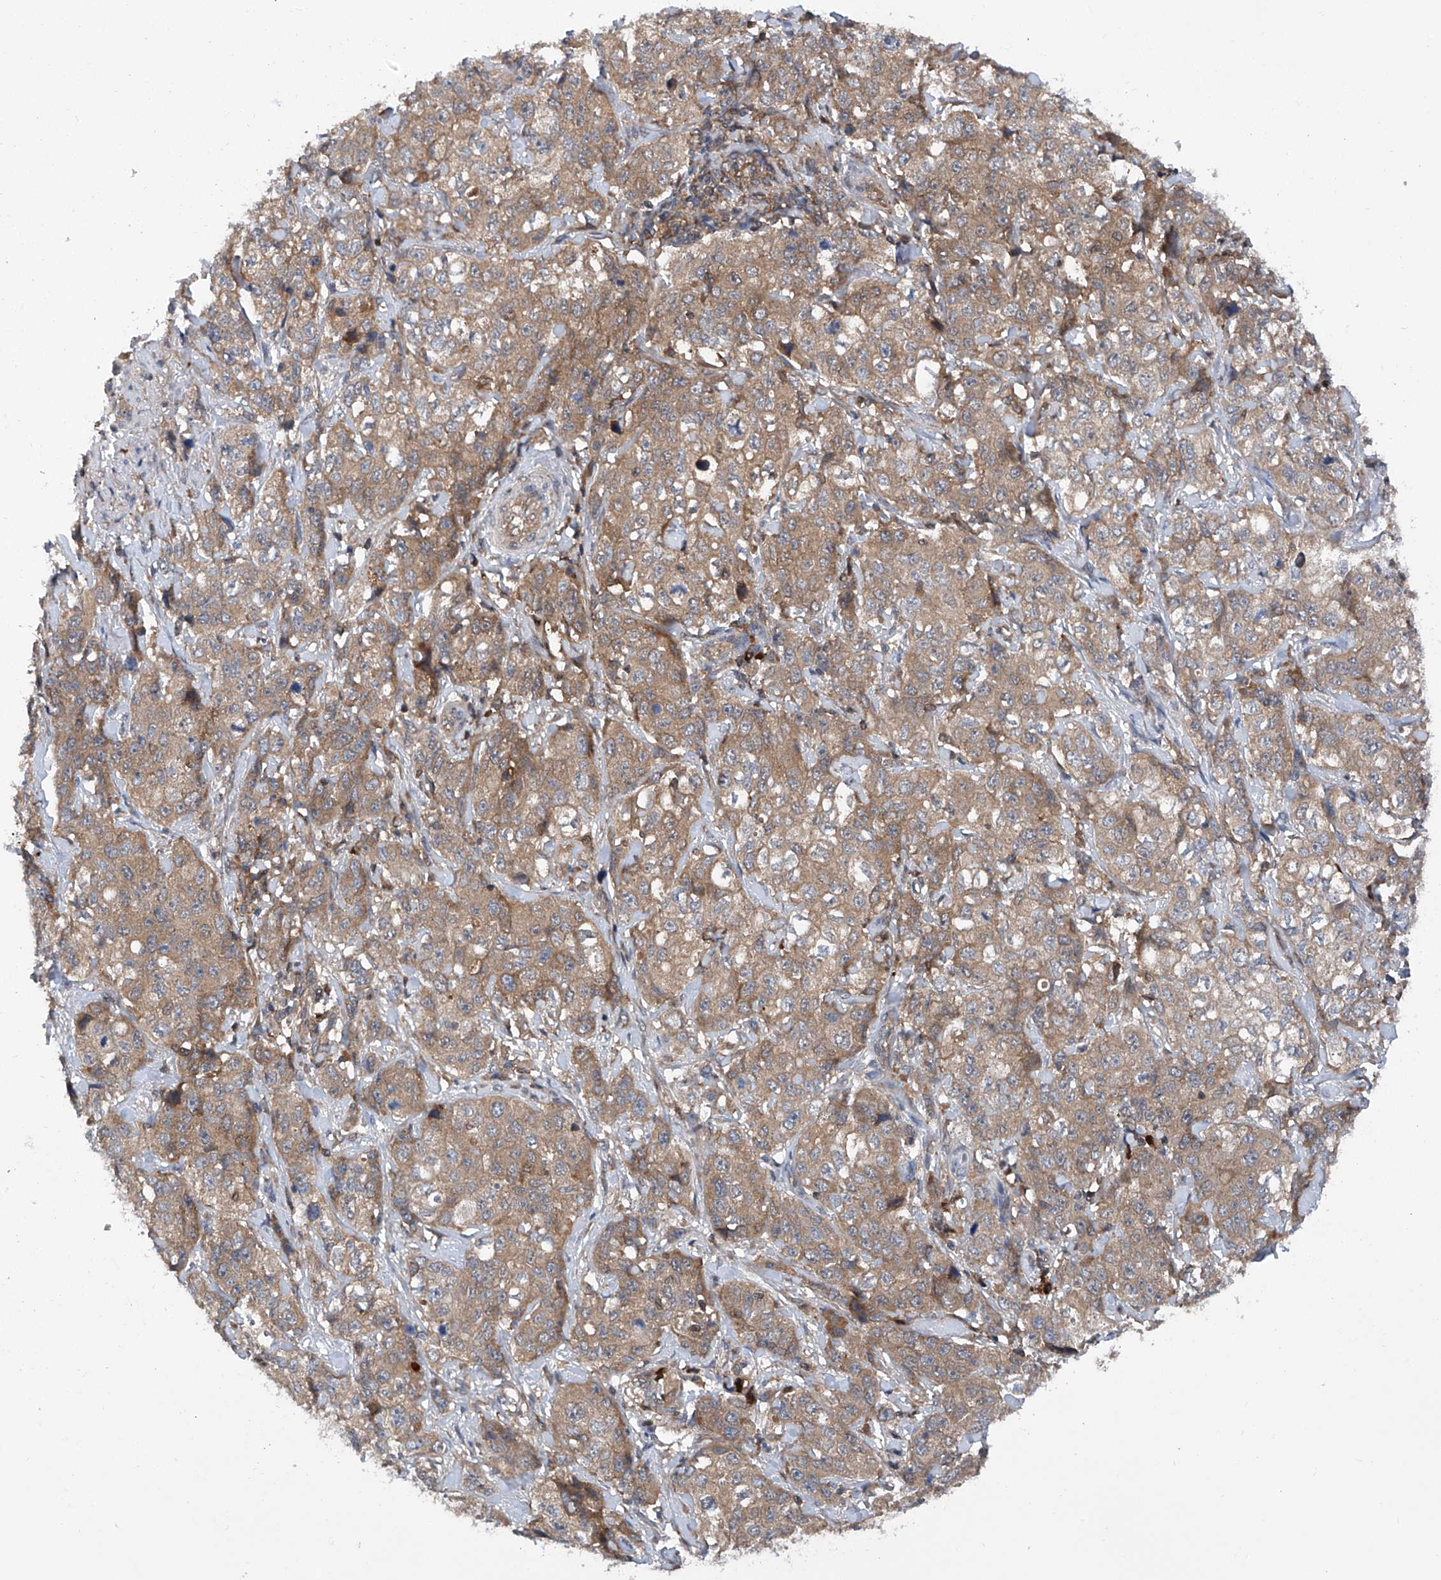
{"staining": {"intensity": "moderate", "quantity": ">75%", "location": "cytoplasmic/membranous"}, "tissue": "stomach cancer", "cell_type": "Tumor cells", "image_type": "cancer", "snomed": [{"axis": "morphology", "description": "Adenocarcinoma, NOS"}, {"axis": "topography", "description": "Stomach"}], "caption": "Stomach cancer (adenocarcinoma) stained with a brown dye exhibits moderate cytoplasmic/membranous positive positivity in approximately >75% of tumor cells.", "gene": "ASCC3", "patient": {"sex": "male", "age": 48}}